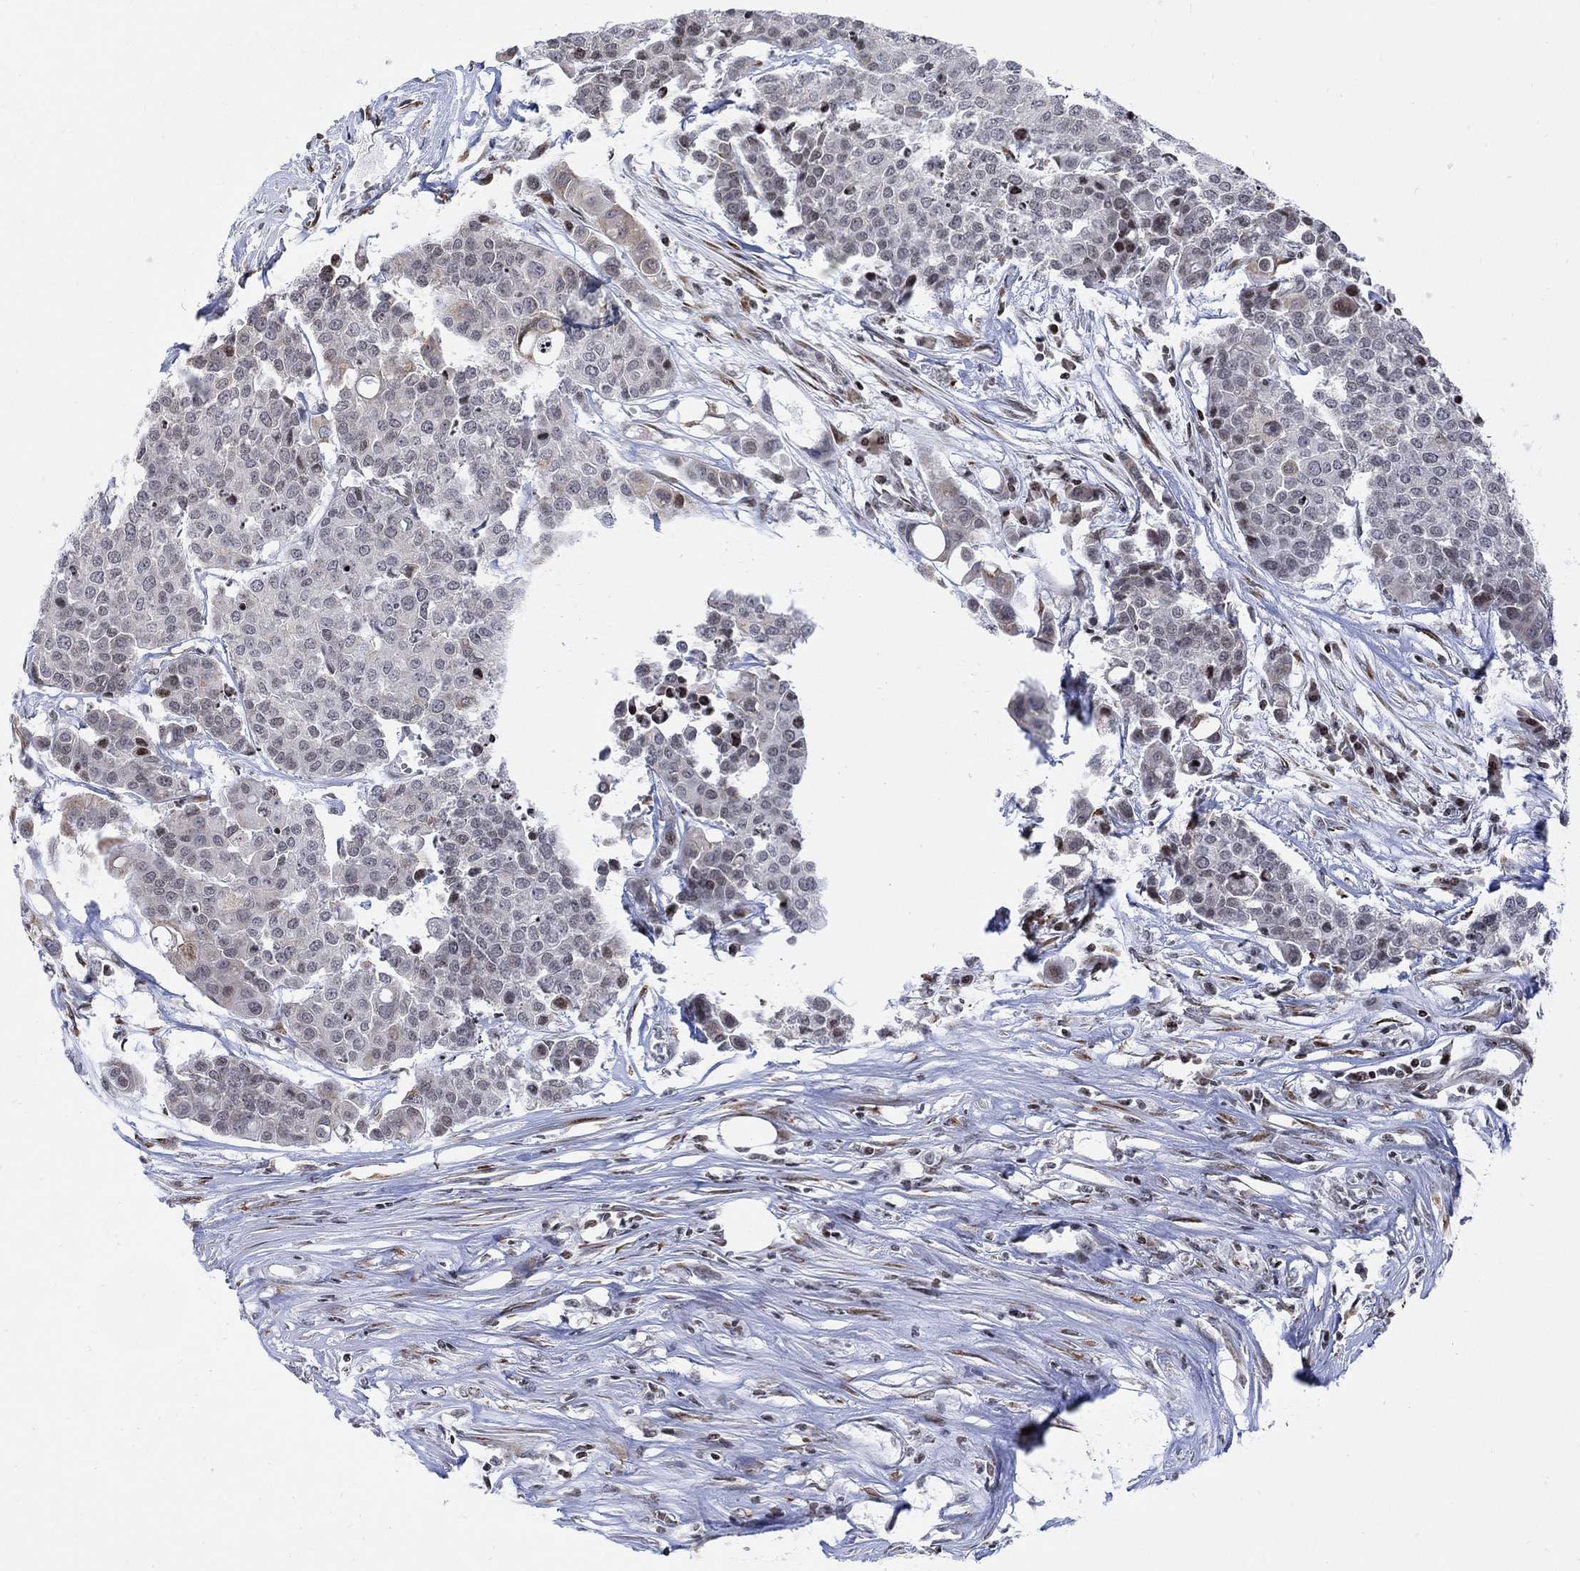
{"staining": {"intensity": "weak", "quantity": "<25%", "location": "nuclear"}, "tissue": "carcinoid", "cell_type": "Tumor cells", "image_type": "cancer", "snomed": [{"axis": "morphology", "description": "Carcinoid, malignant, NOS"}, {"axis": "topography", "description": "Colon"}], "caption": "Photomicrograph shows no protein positivity in tumor cells of carcinoid tissue.", "gene": "ABHD14A", "patient": {"sex": "male", "age": 81}}